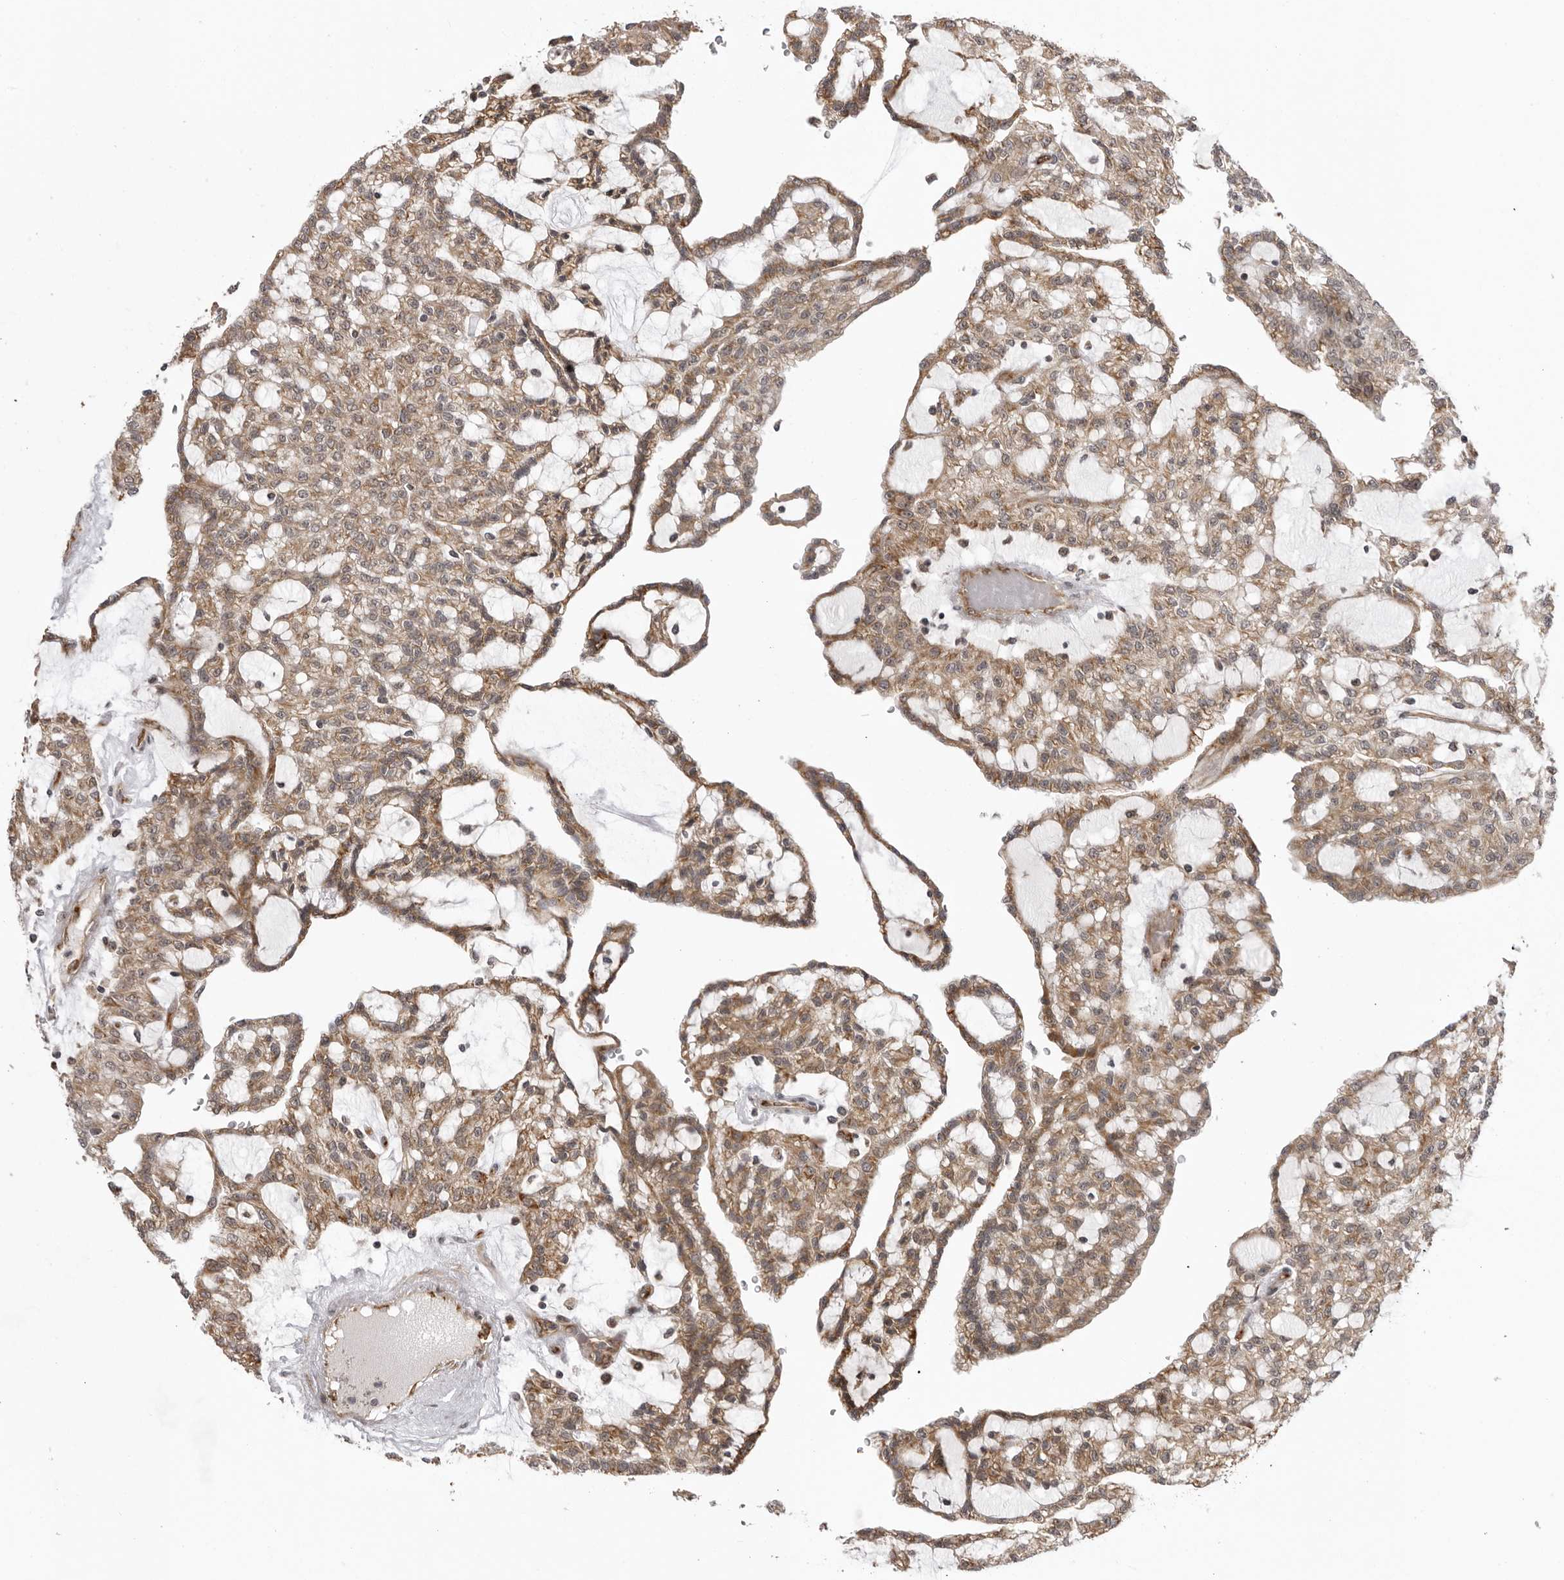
{"staining": {"intensity": "moderate", "quantity": ">75%", "location": "cytoplasmic/membranous"}, "tissue": "renal cancer", "cell_type": "Tumor cells", "image_type": "cancer", "snomed": [{"axis": "morphology", "description": "Adenocarcinoma, NOS"}, {"axis": "topography", "description": "Kidney"}], "caption": "Human renal cancer stained with a brown dye reveals moderate cytoplasmic/membranous positive expression in approximately >75% of tumor cells.", "gene": "DNAH14", "patient": {"sex": "male", "age": 63}}